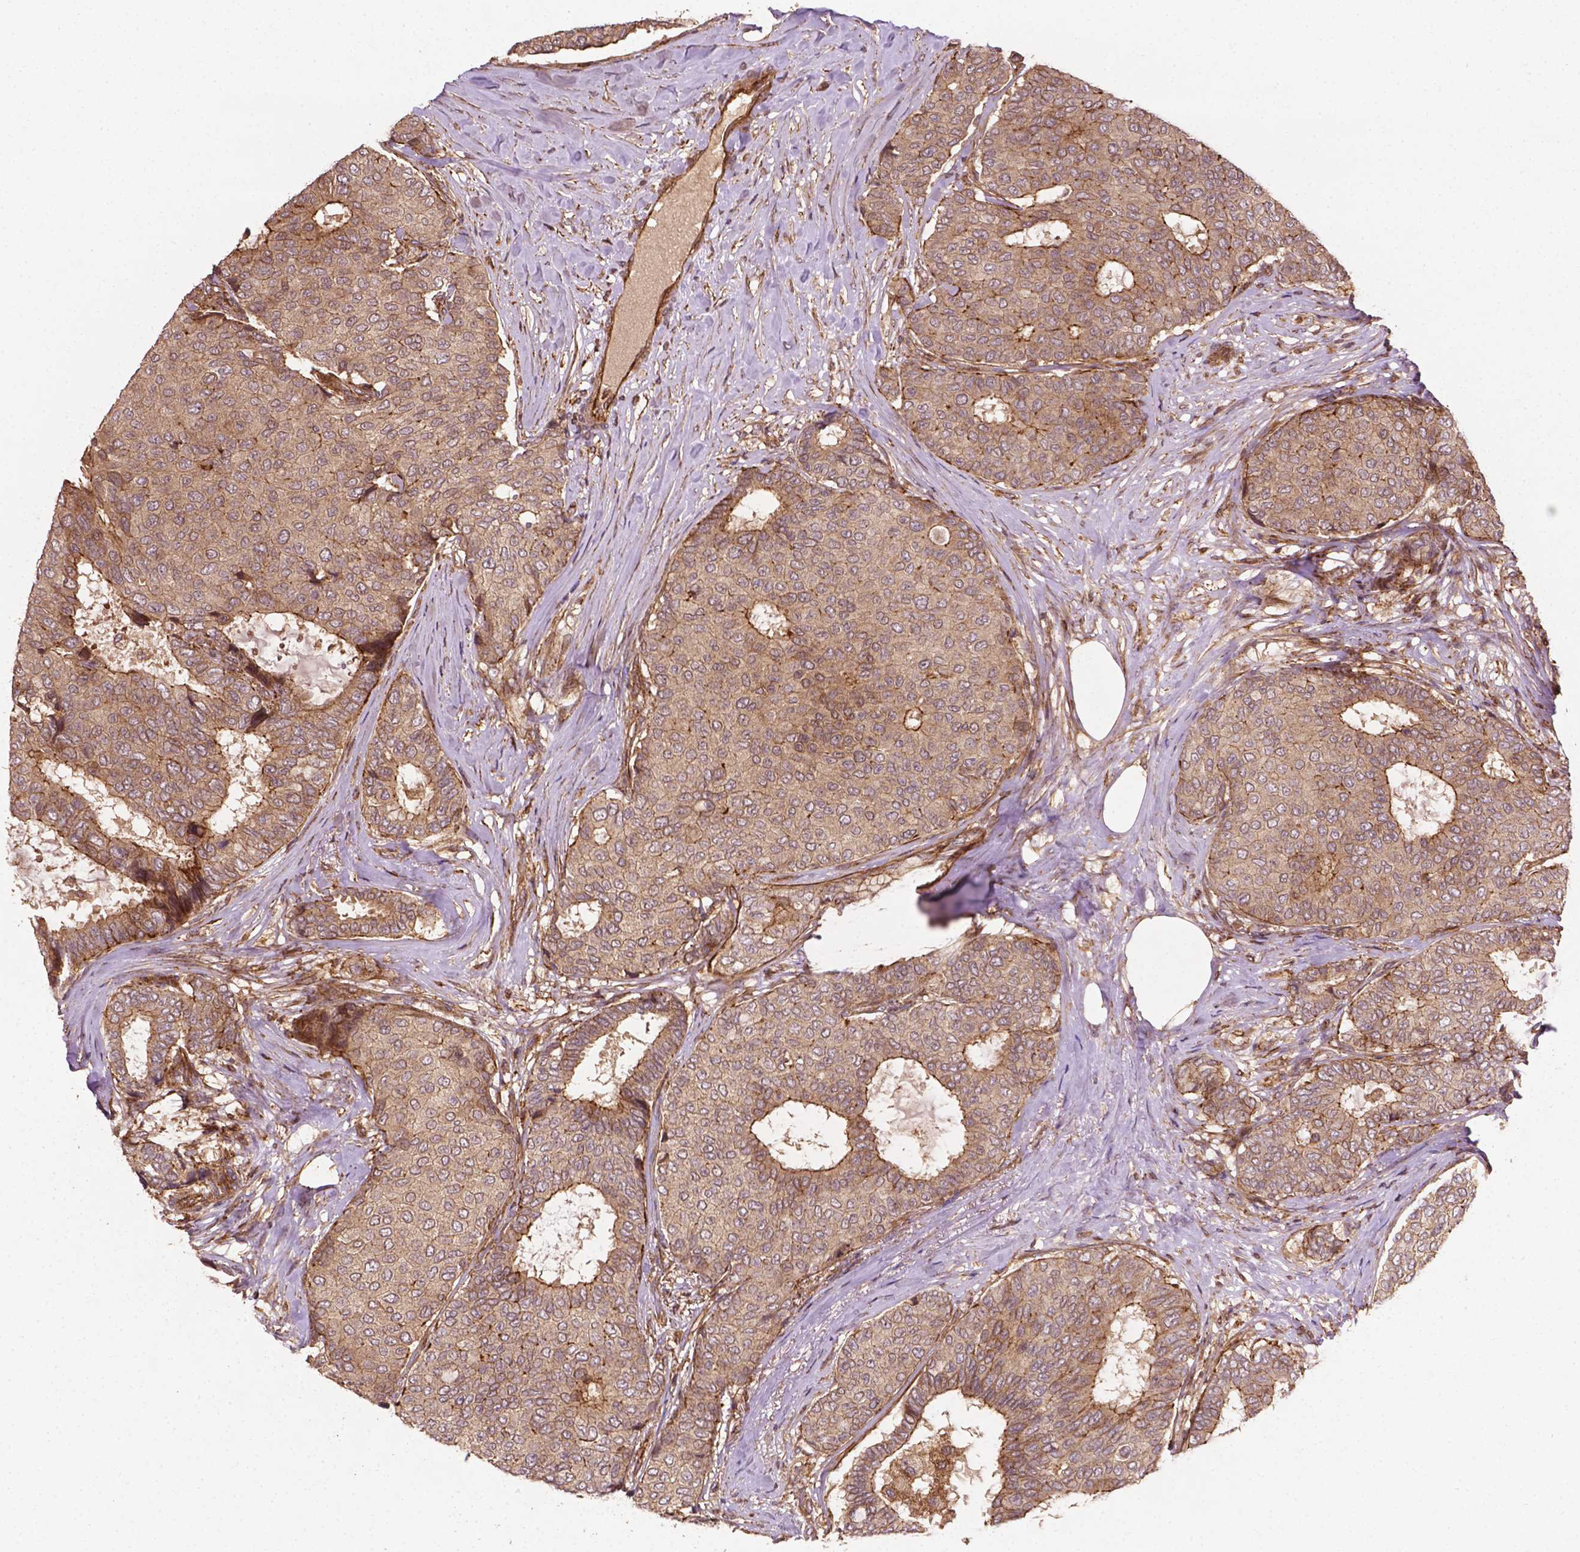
{"staining": {"intensity": "moderate", "quantity": ">75%", "location": "cytoplasmic/membranous"}, "tissue": "breast cancer", "cell_type": "Tumor cells", "image_type": "cancer", "snomed": [{"axis": "morphology", "description": "Duct carcinoma"}, {"axis": "topography", "description": "Breast"}], "caption": "A histopathology image showing moderate cytoplasmic/membranous positivity in approximately >75% of tumor cells in breast cancer, as visualized by brown immunohistochemical staining.", "gene": "ZMYND19", "patient": {"sex": "female", "age": 75}}